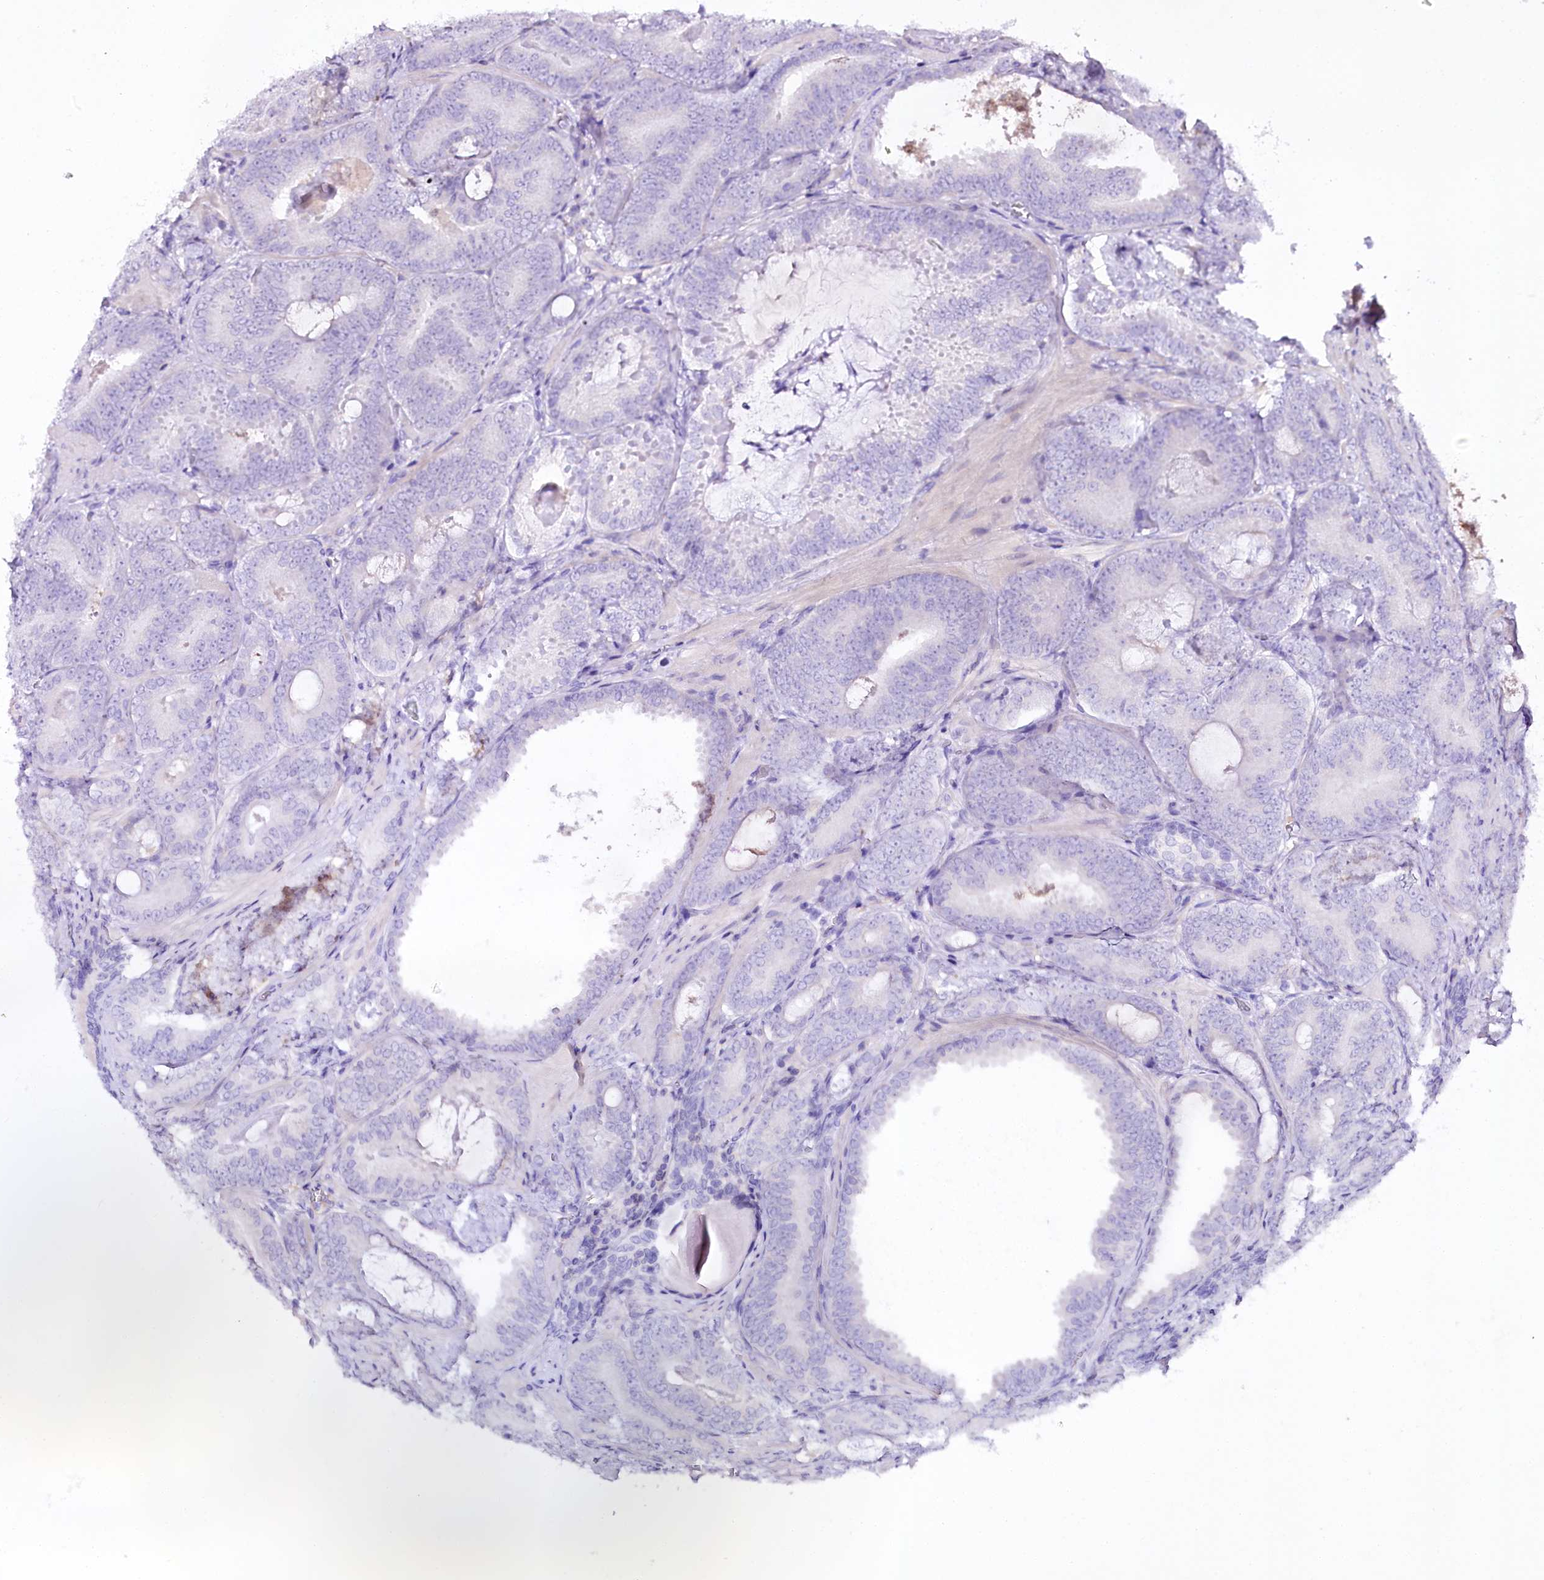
{"staining": {"intensity": "negative", "quantity": "none", "location": "none"}, "tissue": "prostate cancer", "cell_type": "Tumor cells", "image_type": "cancer", "snomed": [{"axis": "morphology", "description": "Adenocarcinoma, Low grade"}, {"axis": "topography", "description": "Prostate"}], "caption": "The immunohistochemistry image has no significant expression in tumor cells of prostate low-grade adenocarcinoma tissue. The staining is performed using DAB (3,3'-diaminobenzidine) brown chromogen with nuclei counter-stained in using hematoxylin.", "gene": "MYOZ1", "patient": {"sex": "male", "age": 60}}